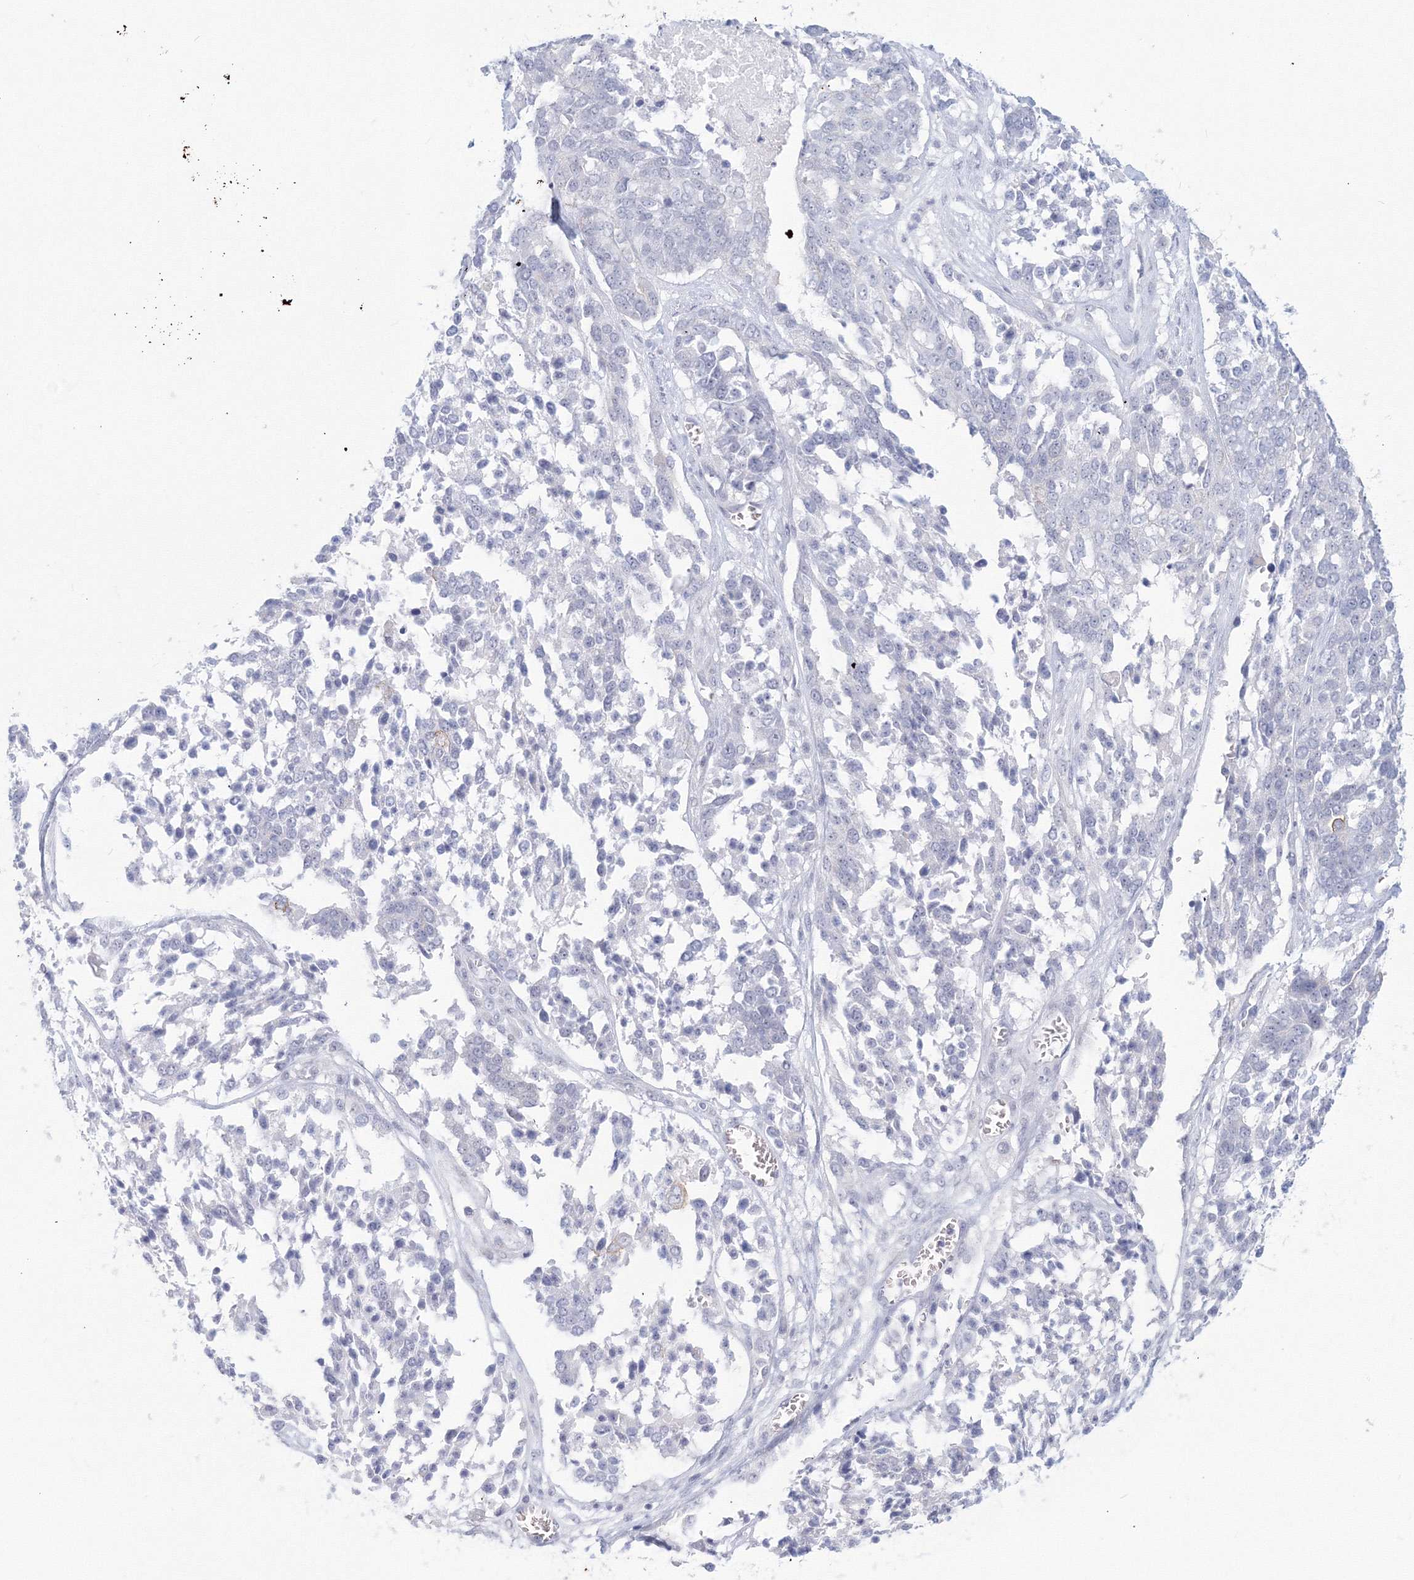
{"staining": {"intensity": "negative", "quantity": "none", "location": "none"}, "tissue": "ovarian cancer", "cell_type": "Tumor cells", "image_type": "cancer", "snomed": [{"axis": "morphology", "description": "Cystadenocarcinoma, serous, NOS"}, {"axis": "topography", "description": "Ovary"}], "caption": "Immunohistochemistry (IHC) histopathology image of neoplastic tissue: ovarian serous cystadenocarcinoma stained with DAB reveals no significant protein expression in tumor cells. The staining was performed using DAB to visualize the protein expression in brown, while the nuclei were stained in blue with hematoxylin (Magnification: 20x).", "gene": "VSIG1", "patient": {"sex": "female", "age": 44}}